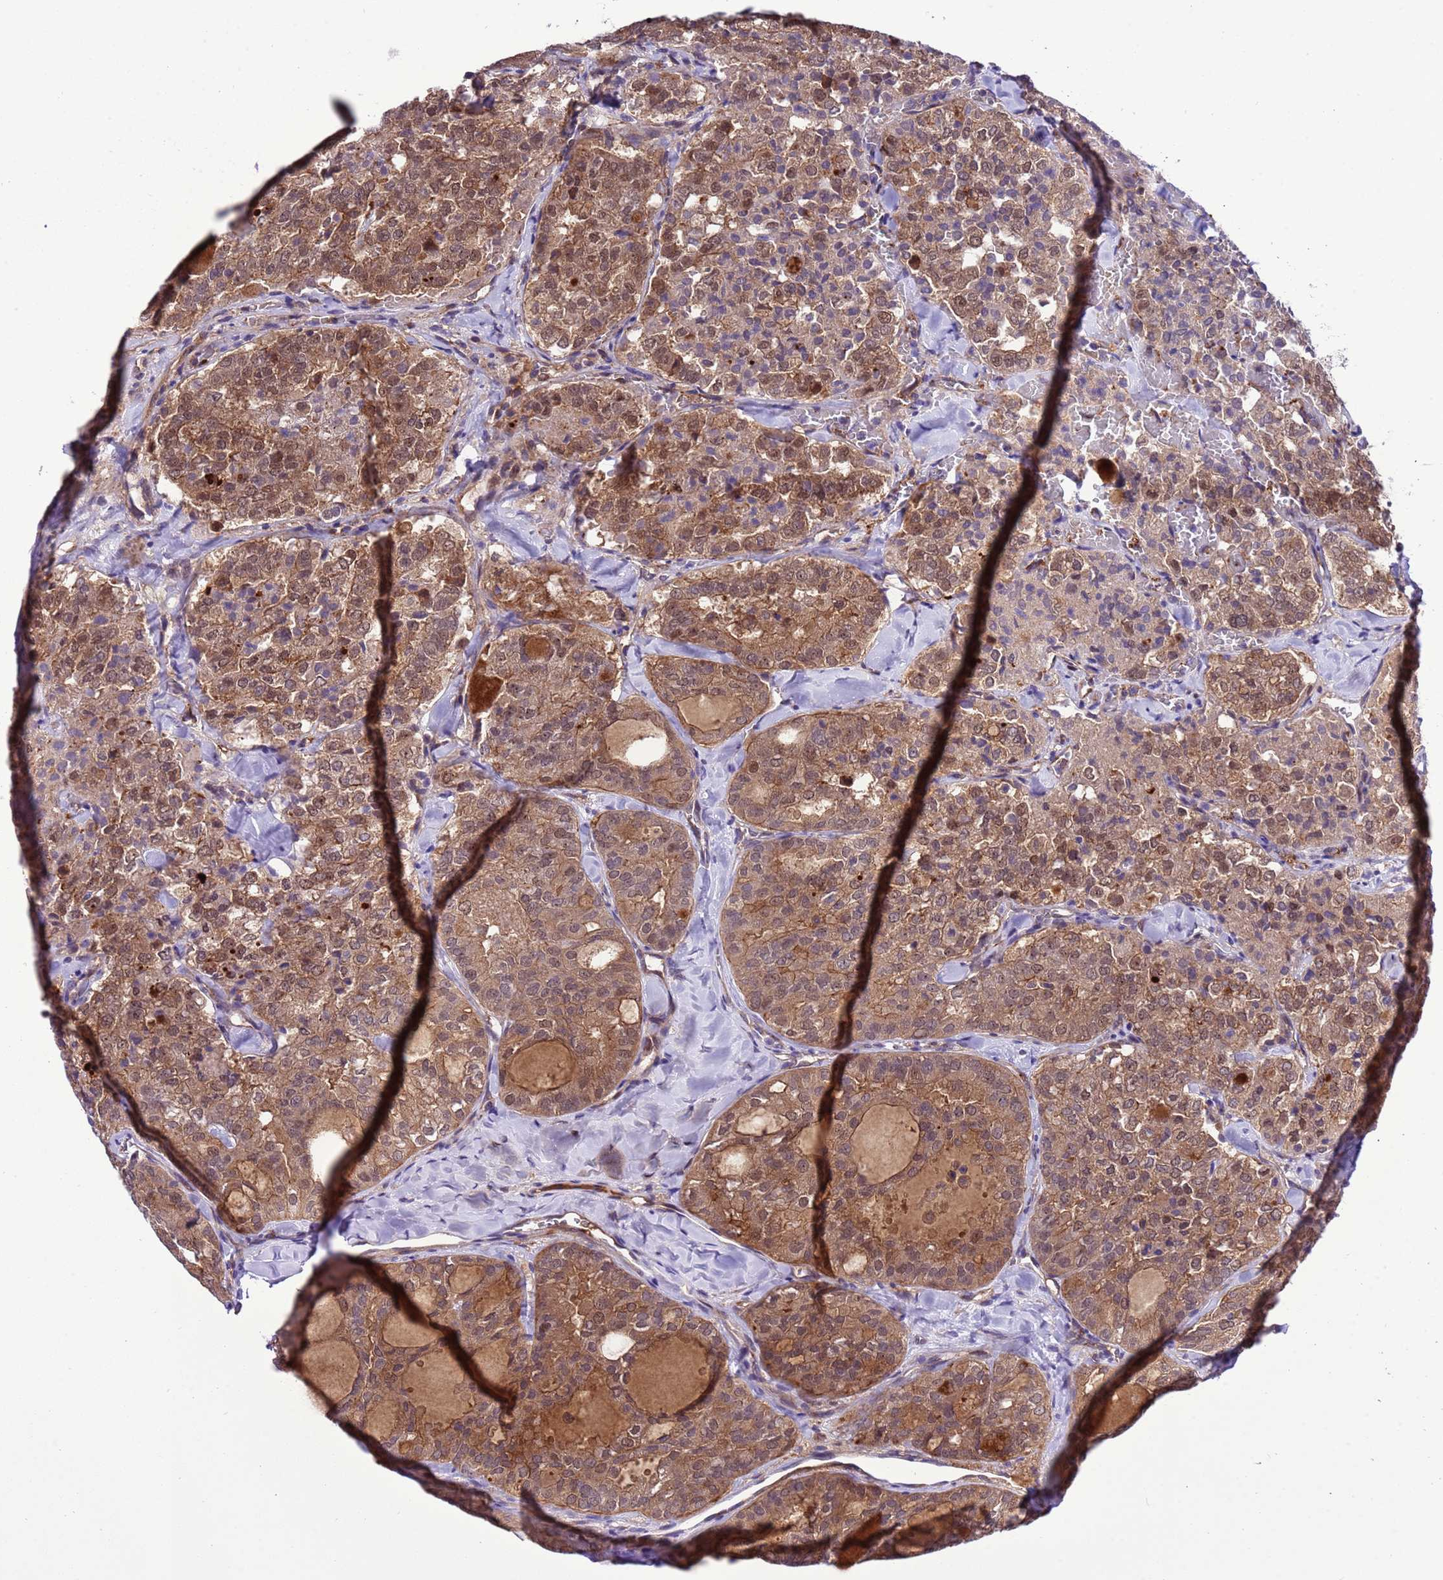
{"staining": {"intensity": "moderate", "quantity": ">75%", "location": "cytoplasmic/membranous,nuclear"}, "tissue": "thyroid cancer", "cell_type": "Tumor cells", "image_type": "cancer", "snomed": [{"axis": "morphology", "description": "Follicular adenoma carcinoma, NOS"}, {"axis": "topography", "description": "Thyroid gland"}], "caption": "There is medium levels of moderate cytoplasmic/membranous and nuclear staining in tumor cells of thyroid cancer (follicular adenoma carcinoma), as demonstrated by immunohistochemical staining (brown color).", "gene": "RASD1", "patient": {"sex": "male", "age": 75}}